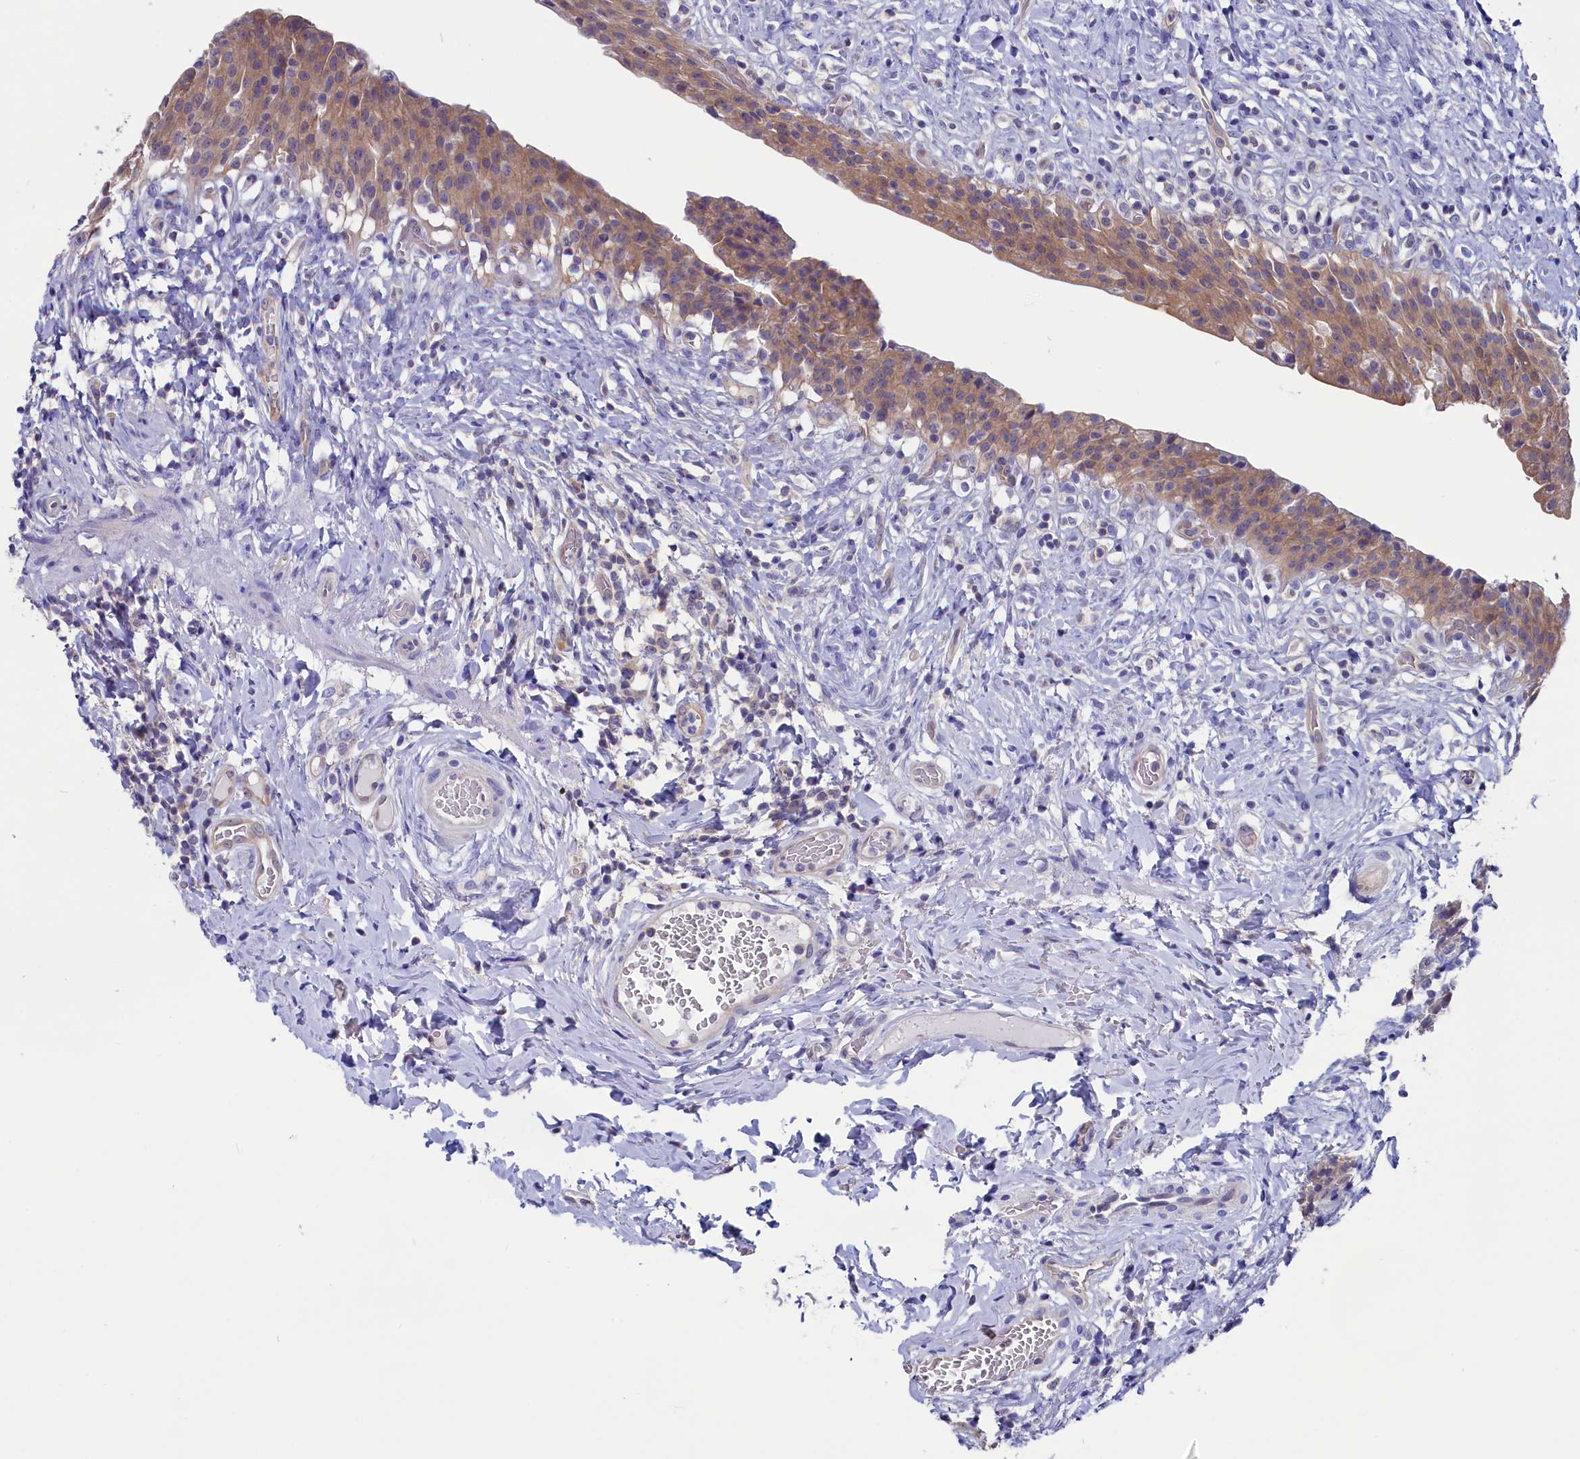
{"staining": {"intensity": "moderate", "quantity": ">75%", "location": "cytoplasmic/membranous"}, "tissue": "urinary bladder", "cell_type": "Urothelial cells", "image_type": "normal", "snomed": [{"axis": "morphology", "description": "Normal tissue, NOS"}, {"axis": "morphology", "description": "Inflammation, NOS"}, {"axis": "topography", "description": "Urinary bladder"}], "caption": "Moderate cytoplasmic/membranous protein positivity is seen in about >75% of urothelial cells in urinary bladder.", "gene": "CIAPIN1", "patient": {"sex": "male", "age": 64}}